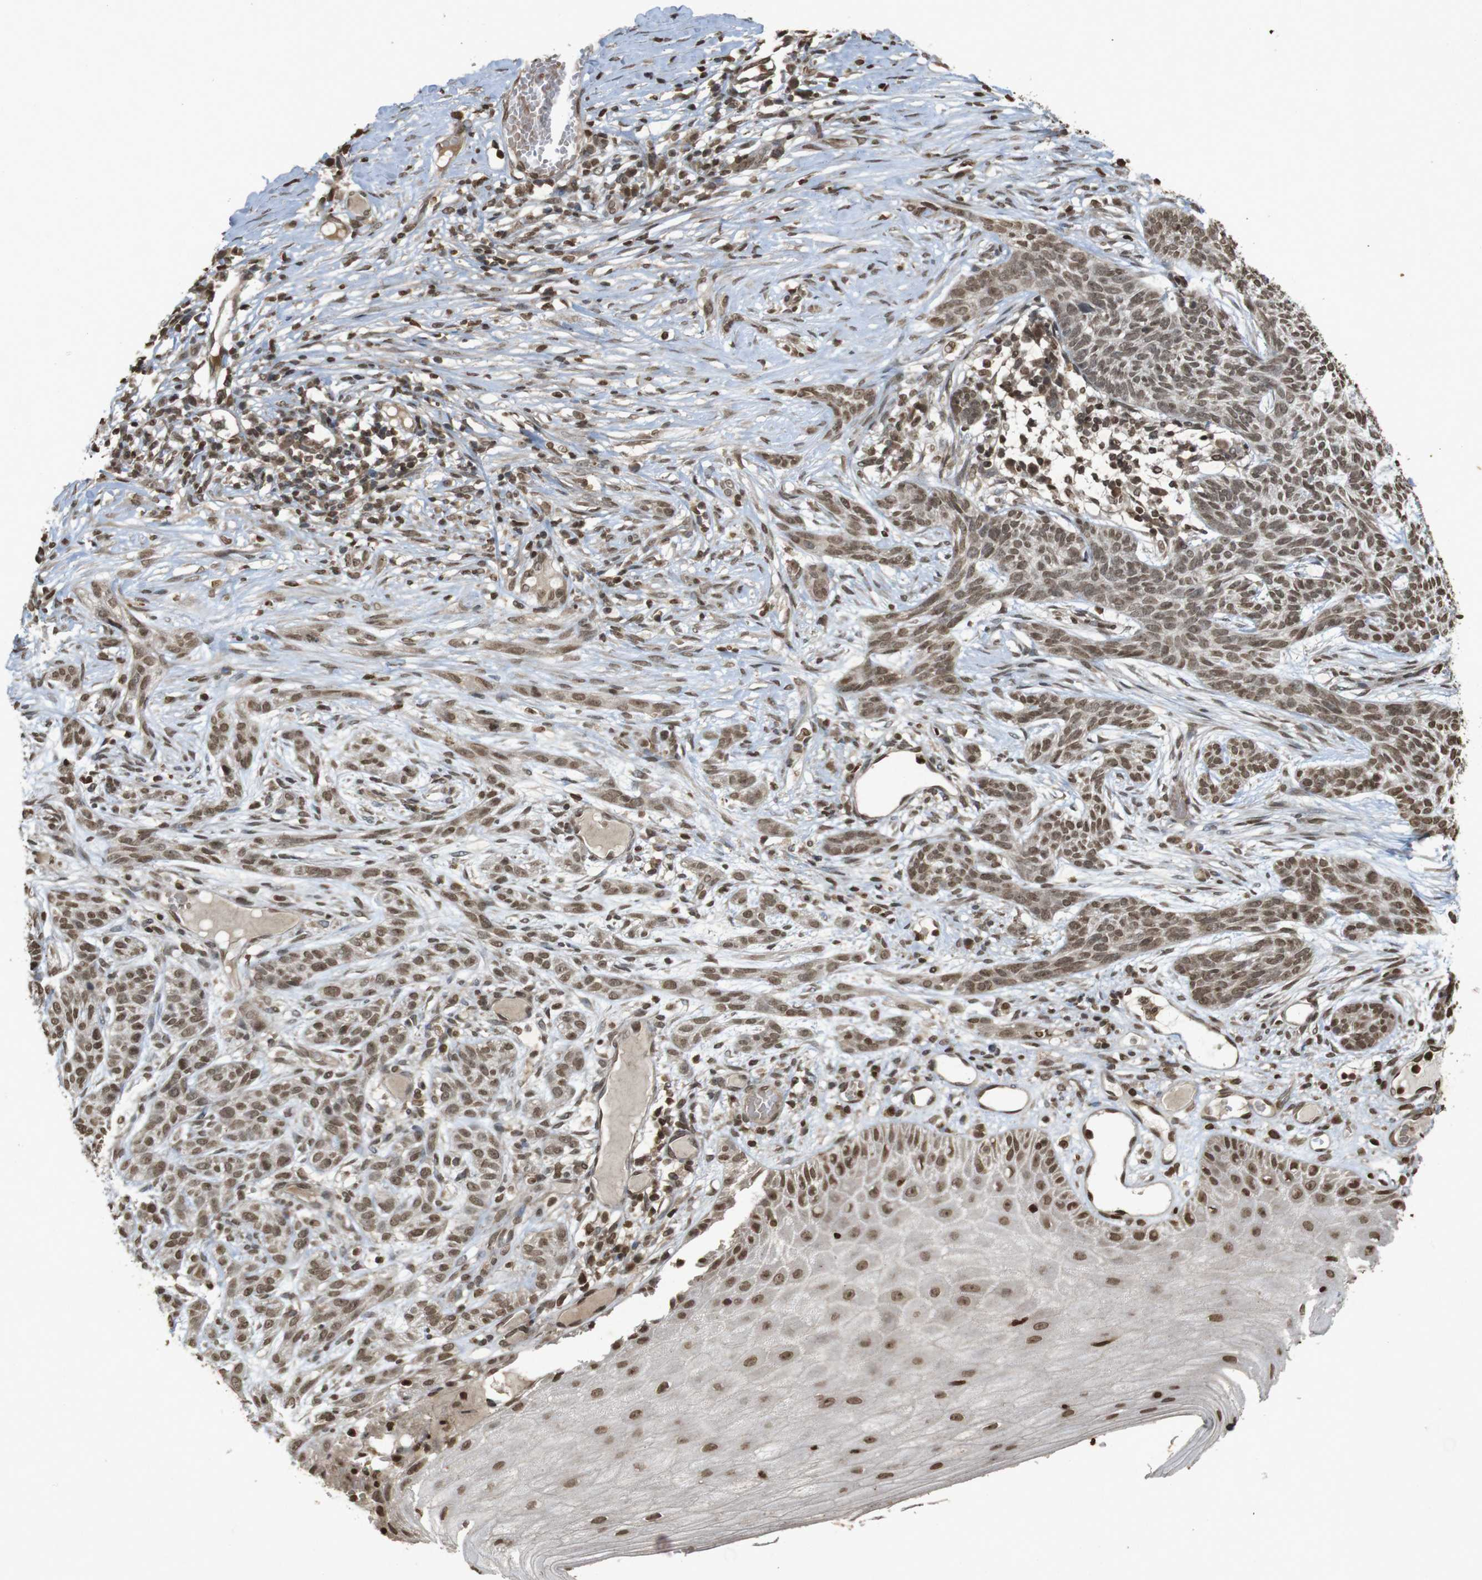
{"staining": {"intensity": "moderate", "quantity": ">75%", "location": "nuclear"}, "tissue": "skin cancer", "cell_type": "Tumor cells", "image_type": "cancer", "snomed": [{"axis": "morphology", "description": "Basal cell carcinoma"}, {"axis": "topography", "description": "Skin"}], "caption": "Basal cell carcinoma (skin) stained with DAB immunohistochemistry (IHC) displays medium levels of moderate nuclear staining in about >75% of tumor cells. The staining was performed using DAB (3,3'-diaminobenzidine), with brown indicating positive protein expression. Nuclei are stained blue with hematoxylin.", "gene": "ORC4", "patient": {"sex": "female", "age": 59}}